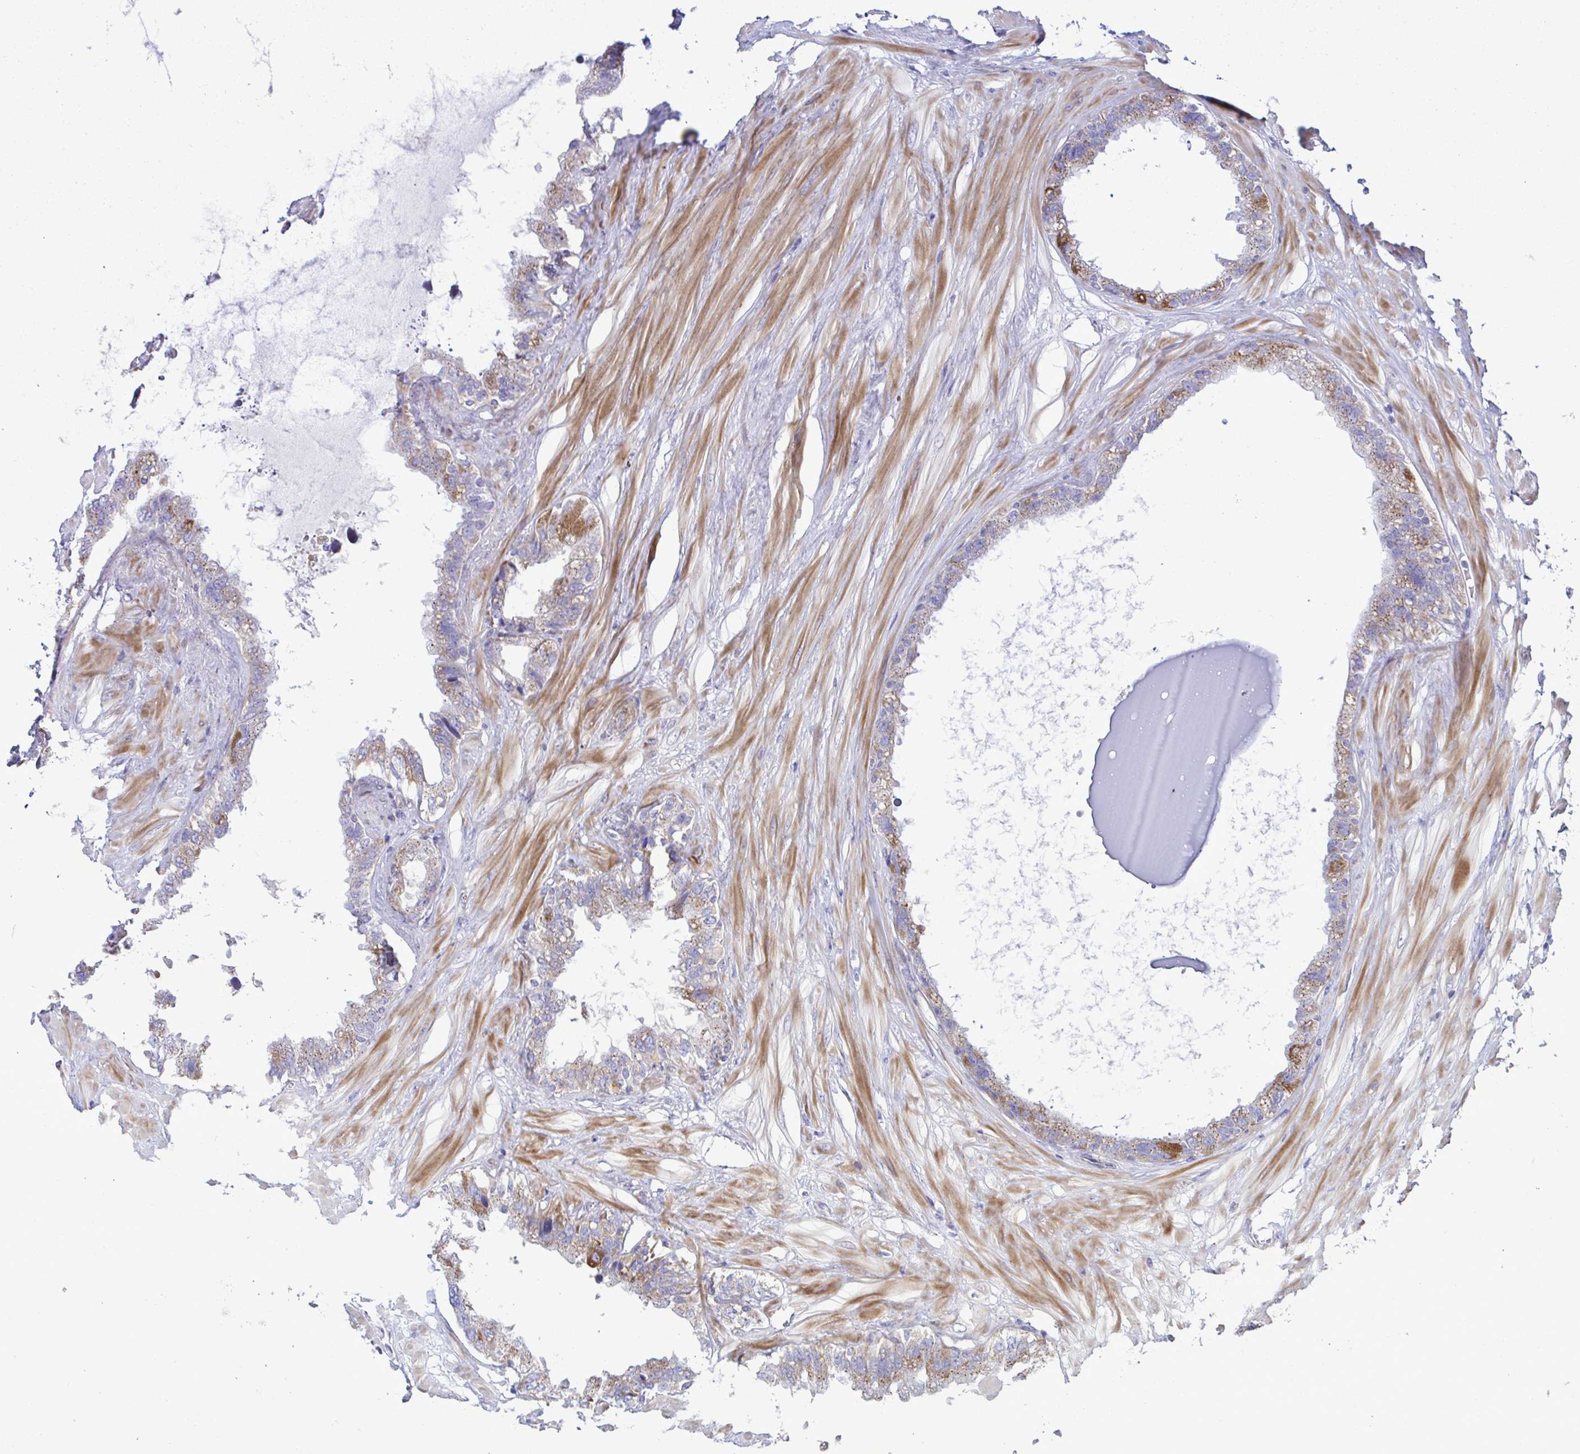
{"staining": {"intensity": "moderate", "quantity": "25%-75%", "location": "cytoplasmic/membranous"}, "tissue": "seminal vesicle", "cell_type": "Glandular cells", "image_type": "normal", "snomed": [{"axis": "morphology", "description": "Normal tissue, NOS"}, {"axis": "topography", "description": "Seminal veicle"}, {"axis": "topography", "description": "Peripheral nerve tissue"}], "caption": "Immunohistochemical staining of benign seminal vesicle demonstrates moderate cytoplasmic/membranous protein staining in about 25%-75% of glandular cells.", "gene": "MRPS16", "patient": {"sex": "male", "age": 76}}